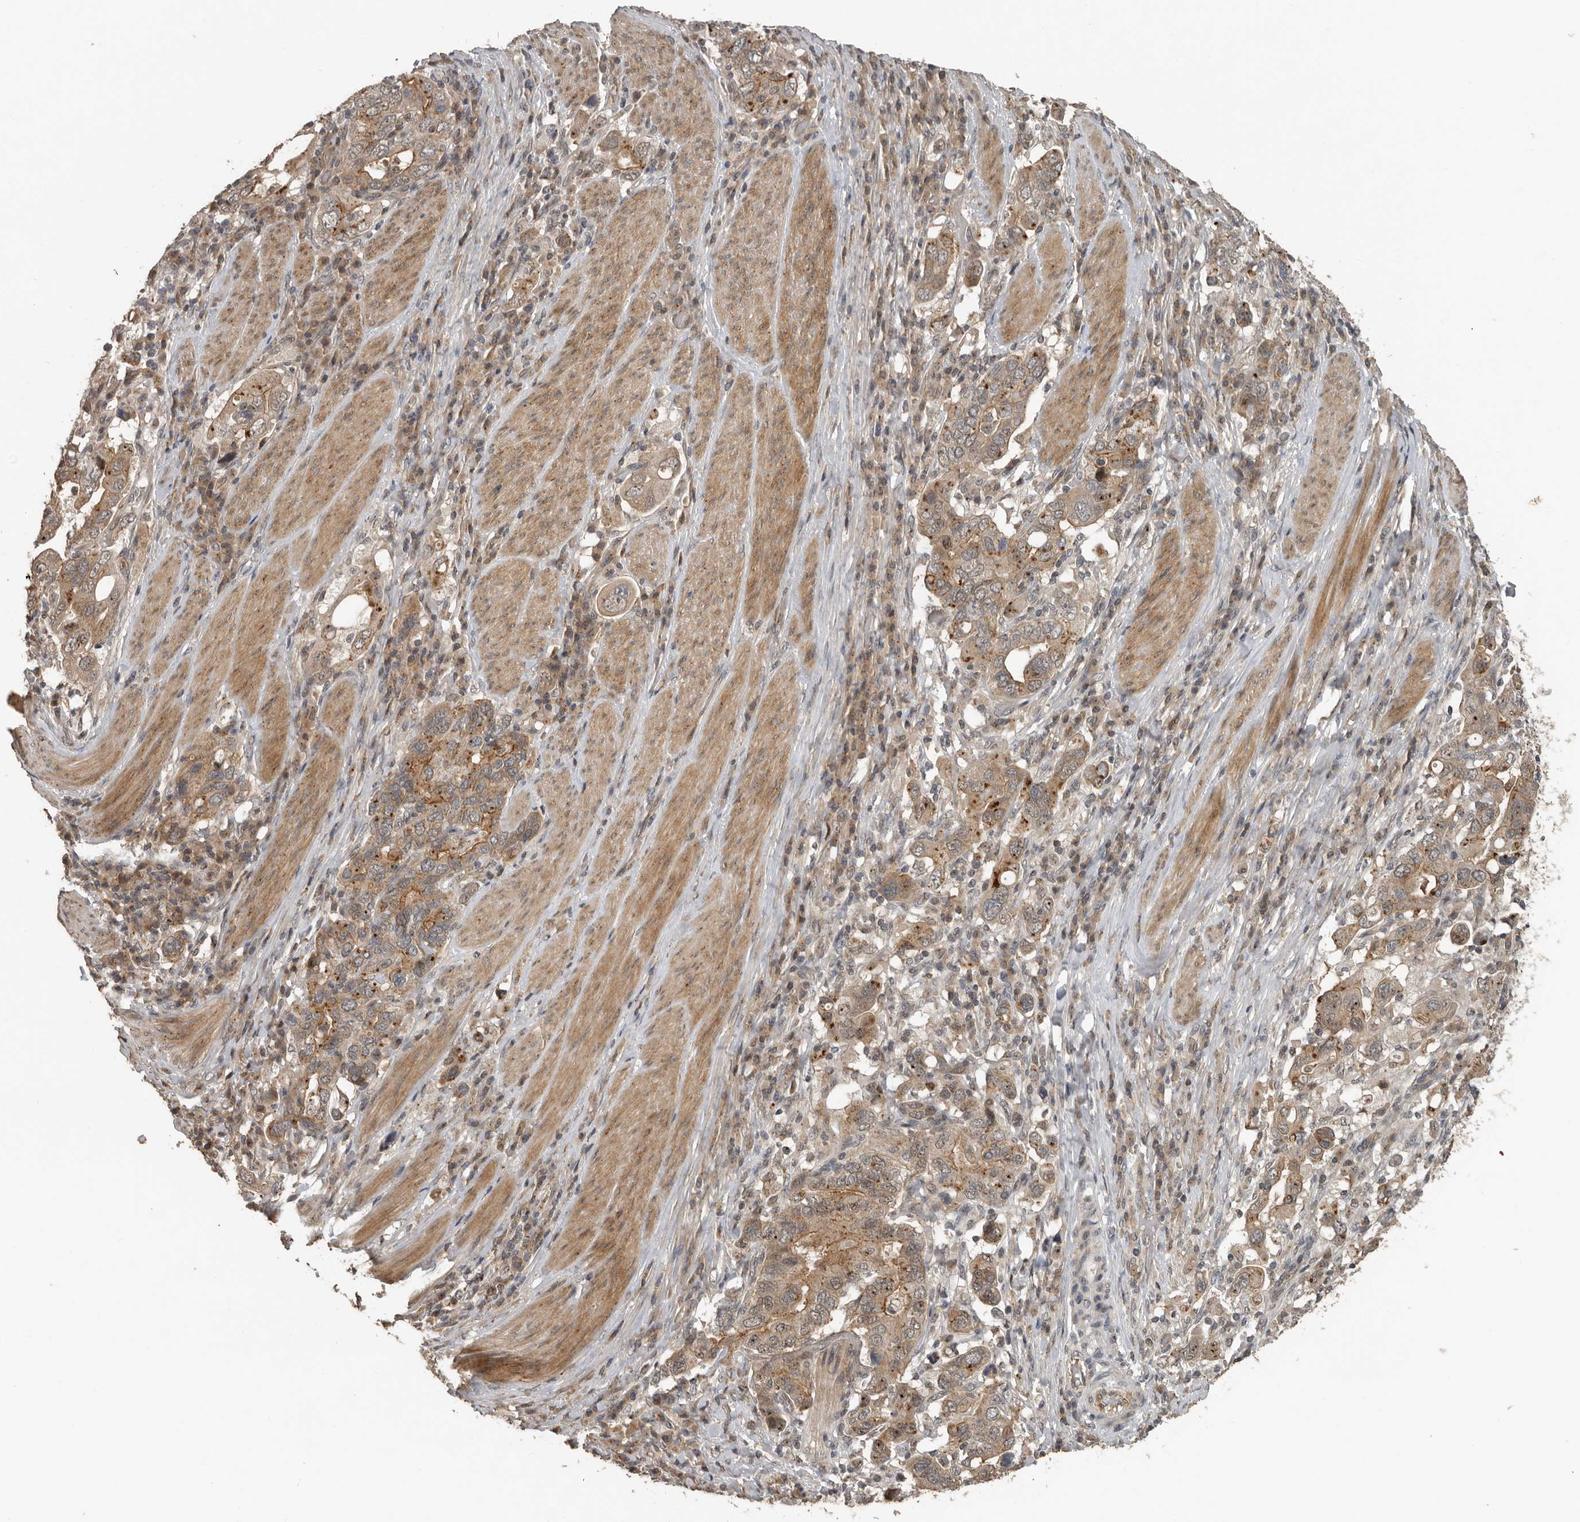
{"staining": {"intensity": "moderate", "quantity": ">75%", "location": "cytoplasmic/membranous"}, "tissue": "stomach cancer", "cell_type": "Tumor cells", "image_type": "cancer", "snomed": [{"axis": "morphology", "description": "Adenocarcinoma, NOS"}, {"axis": "topography", "description": "Stomach, upper"}], "caption": "About >75% of tumor cells in human stomach cancer (adenocarcinoma) show moderate cytoplasmic/membranous protein expression as visualized by brown immunohistochemical staining.", "gene": "CEP350", "patient": {"sex": "male", "age": 62}}